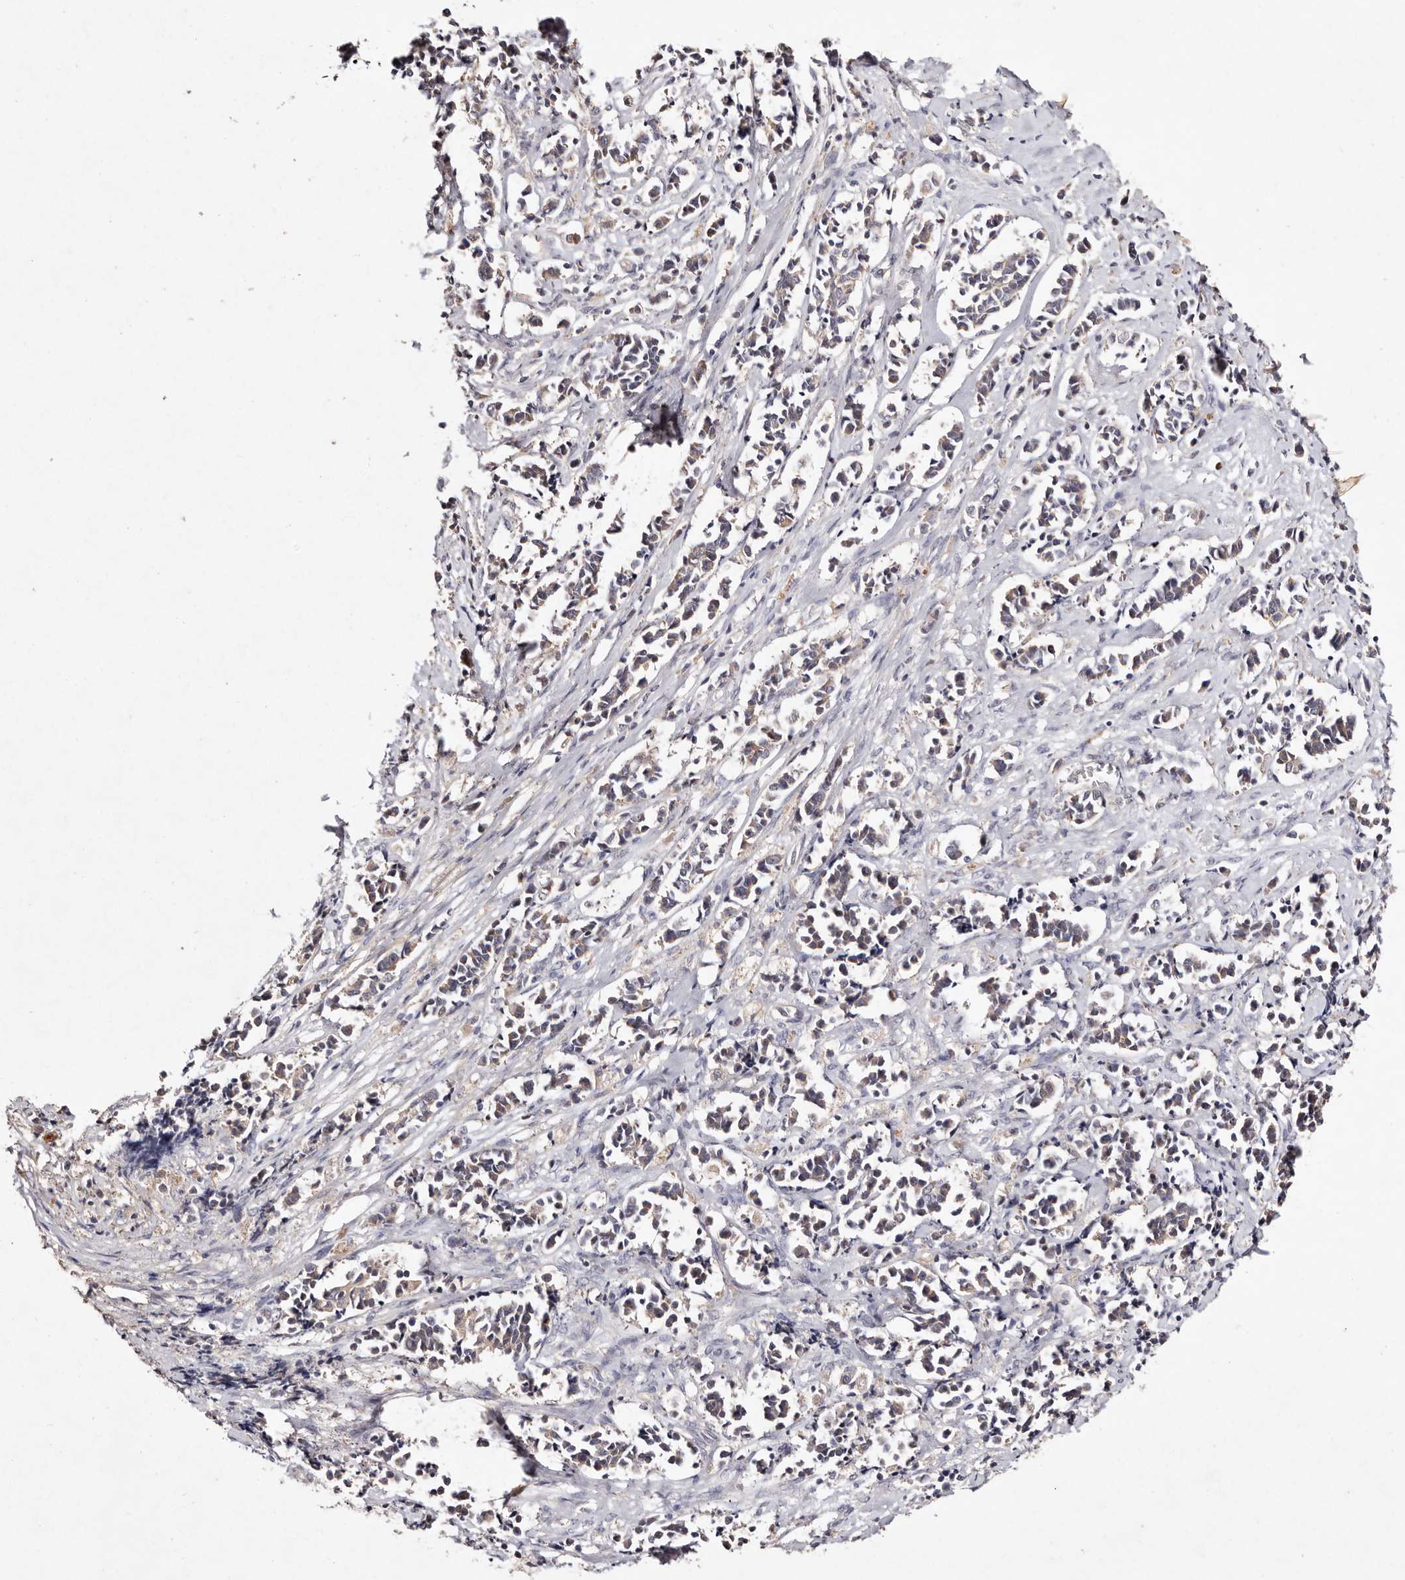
{"staining": {"intensity": "weak", "quantity": "25%-75%", "location": "cytoplasmic/membranous"}, "tissue": "cervical cancer", "cell_type": "Tumor cells", "image_type": "cancer", "snomed": [{"axis": "morphology", "description": "Normal tissue, NOS"}, {"axis": "morphology", "description": "Squamous cell carcinoma, NOS"}, {"axis": "topography", "description": "Cervix"}], "caption": "IHC of cervical squamous cell carcinoma displays low levels of weak cytoplasmic/membranous expression in about 25%-75% of tumor cells.", "gene": "TSC2", "patient": {"sex": "female", "age": 35}}